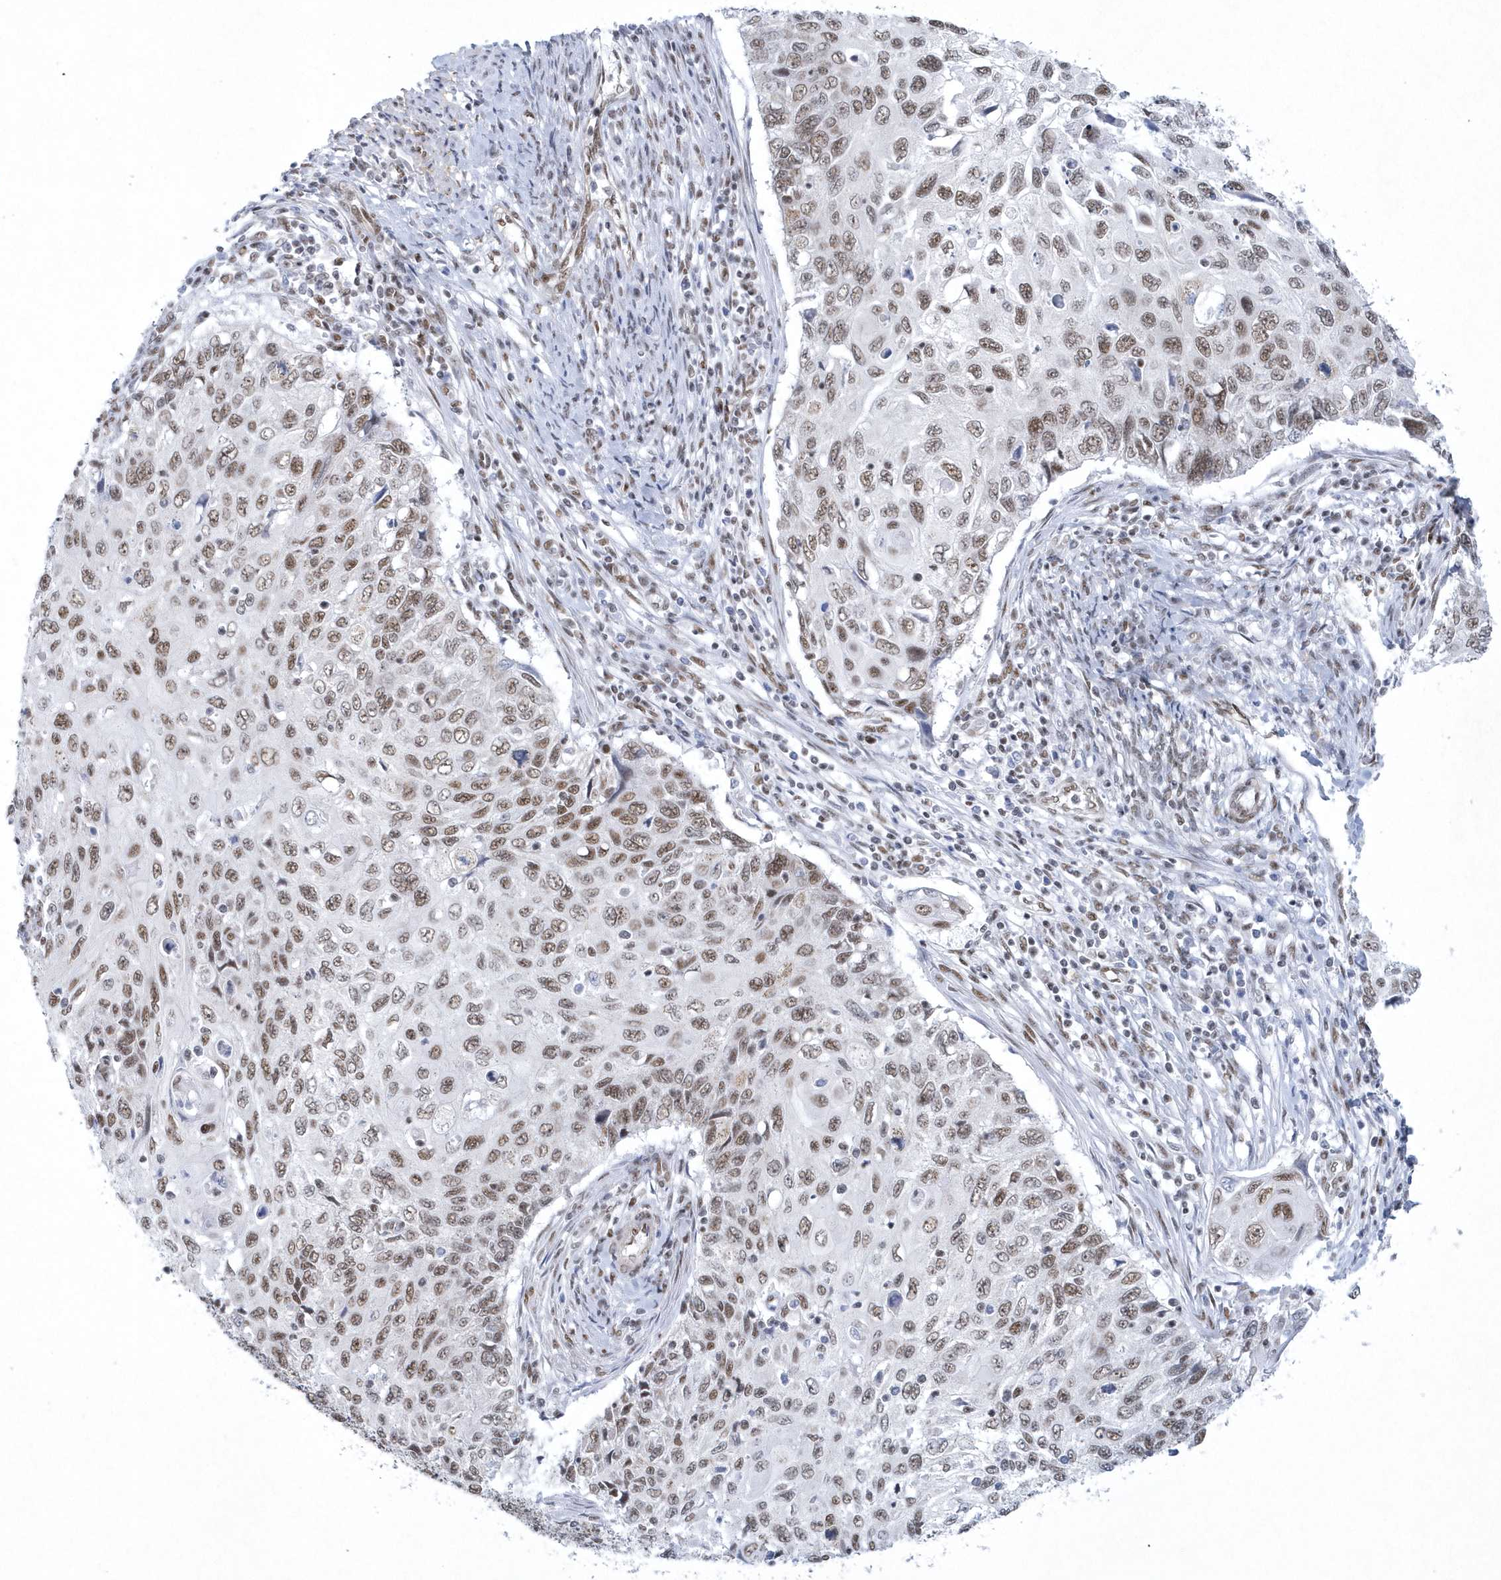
{"staining": {"intensity": "moderate", "quantity": ">75%", "location": "nuclear"}, "tissue": "cervical cancer", "cell_type": "Tumor cells", "image_type": "cancer", "snomed": [{"axis": "morphology", "description": "Squamous cell carcinoma, NOS"}, {"axis": "topography", "description": "Cervix"}], "caption": "Immunohistochemical staining of cervical cancer shows medium levels of moderate nuclear protein positivity in approximately >75% of tumor cells.", "gene": "DCLRE1A", "patient": {"sex": "female", "age": 70}}